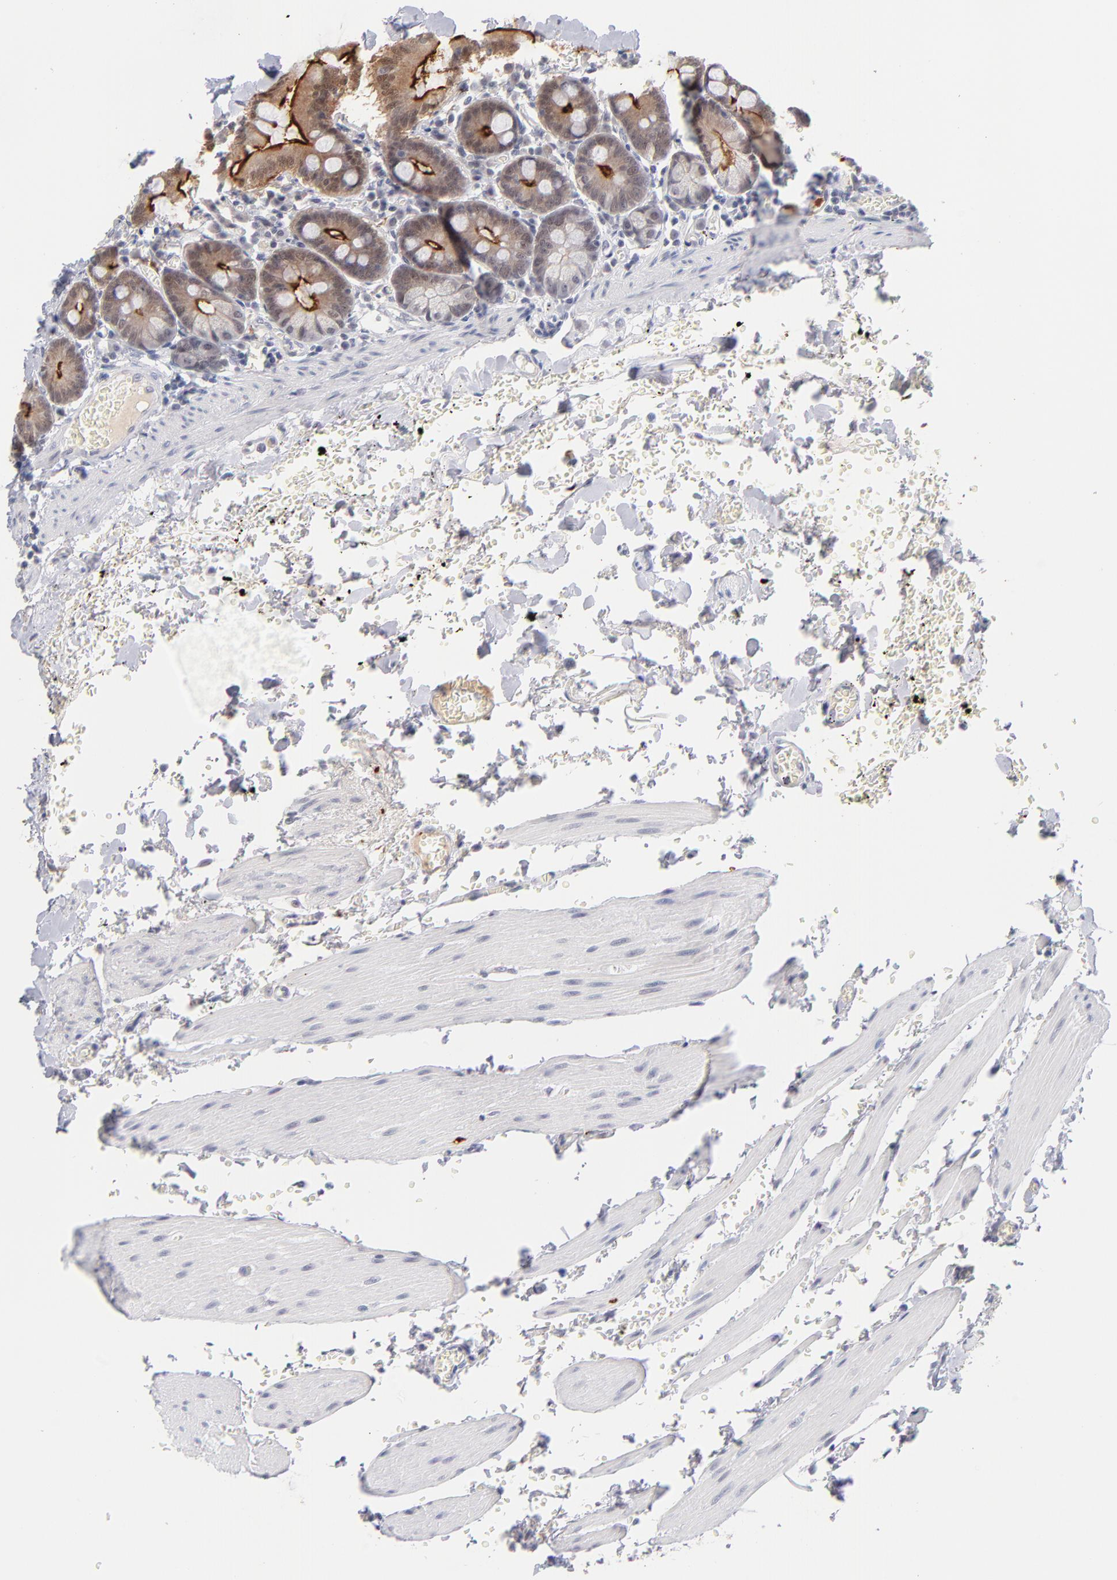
{"staining": {"intensity": "moderate", "quantity": ">75%", "location": "cytoplasmic/membranous"}, "tissue": "small intestine", "cell_type": "Glandular cells", "image_type": "normal", "snomed": [{"axis": "morphology", "description": "Normal tissue, NOS"}, {"axis": "topography", "description": "Small intestine"}], "caption": "Immunohistochemistry (DAB (3,3'-diaminobenzidine)) staining of benign human small intestine exhibits moderate cytoplasmic/membranous protein expression in about >75% of glandular cells.", "gene": "WSB1", "patient": {"sex": "male", "age": 71}}